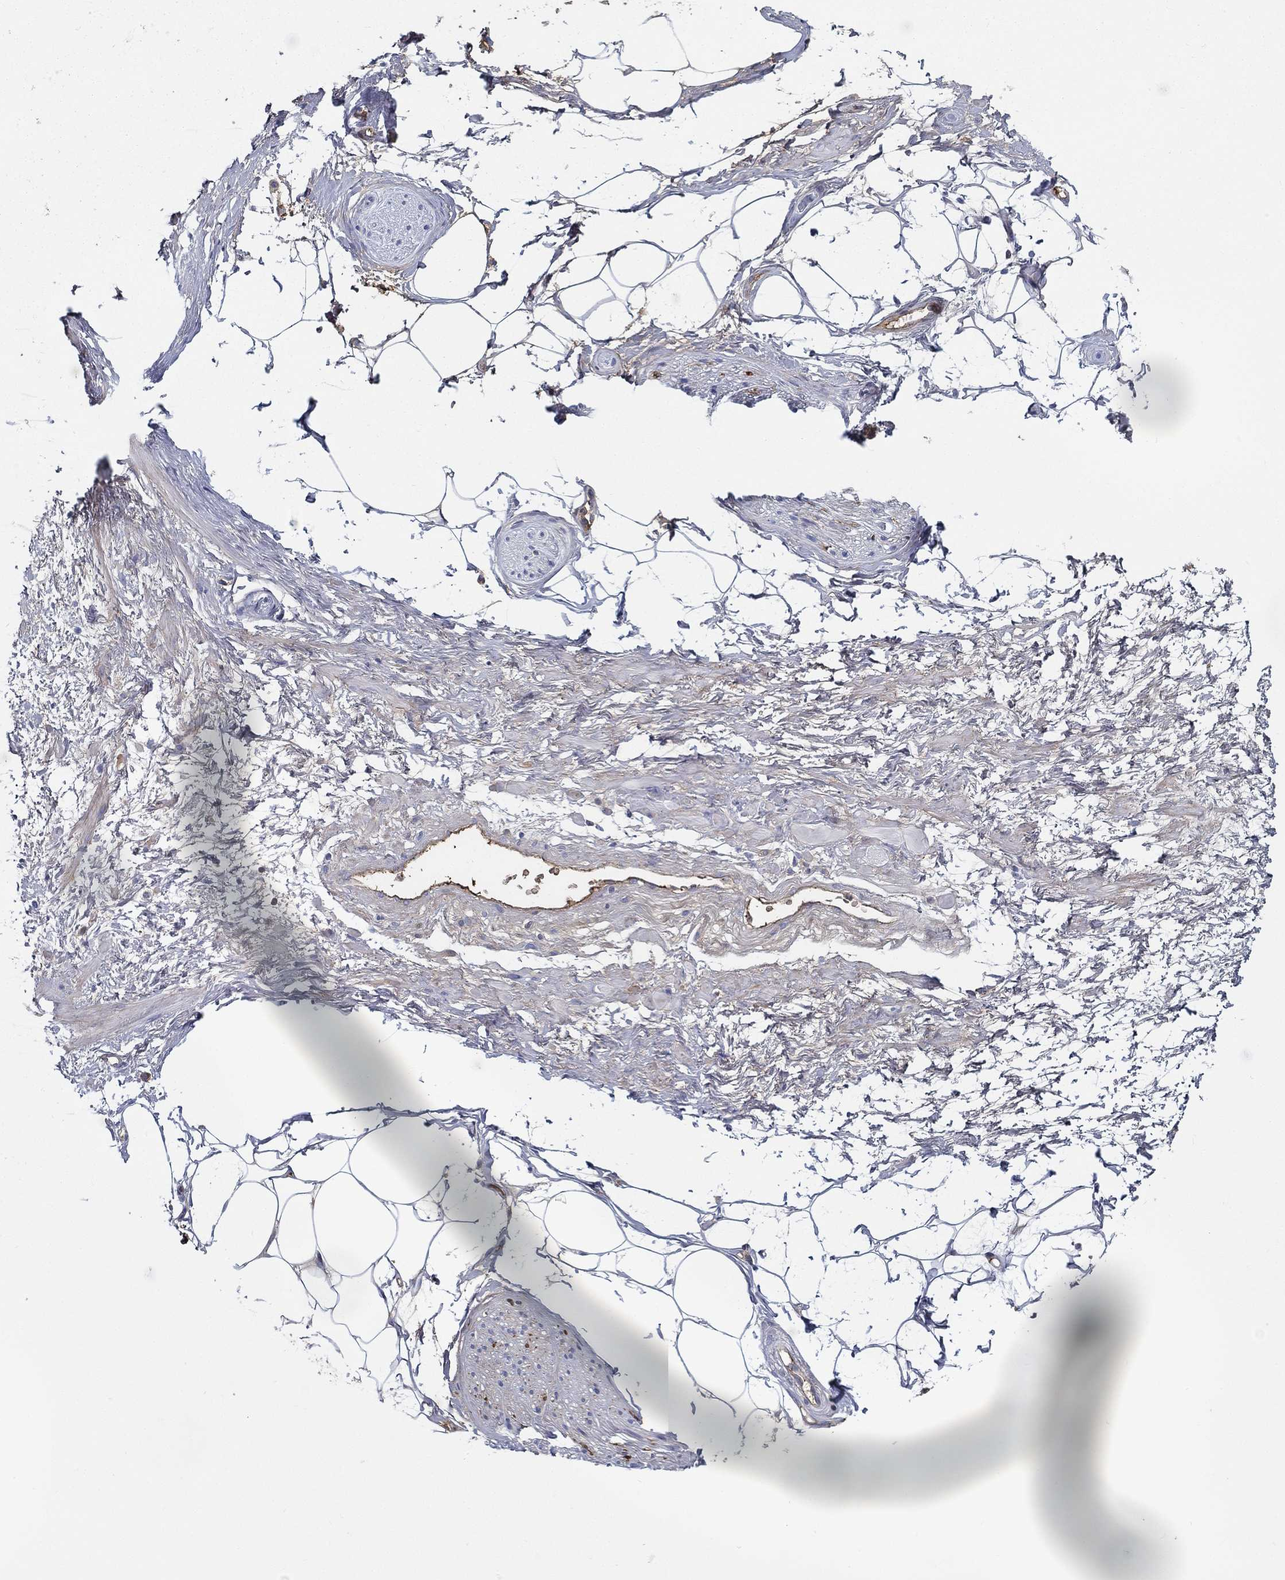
{"staining": {"intensity": "negative", "quantity": "none", "location": "none"}, "tissue": "adipose tissue", "cell_type": "Adipocytes", "image_type": "normal", "snomed": [{"axis": "morphology", "description": "Normal tissue, NOS"}, {"axis": "topography", "description": "Prostate"}, {"axis": "topography", "description": "Peripheral nerve tissue"}], "caption": "A histopathology image of adipose tissue stained for a protein reveals no brown staining in adipocytes. (Immunohistochemistry (ihc), brightfield microscopy, high magnification).", "gene": "IFNB1", "patient": {"sex": "male", "age": 57}}